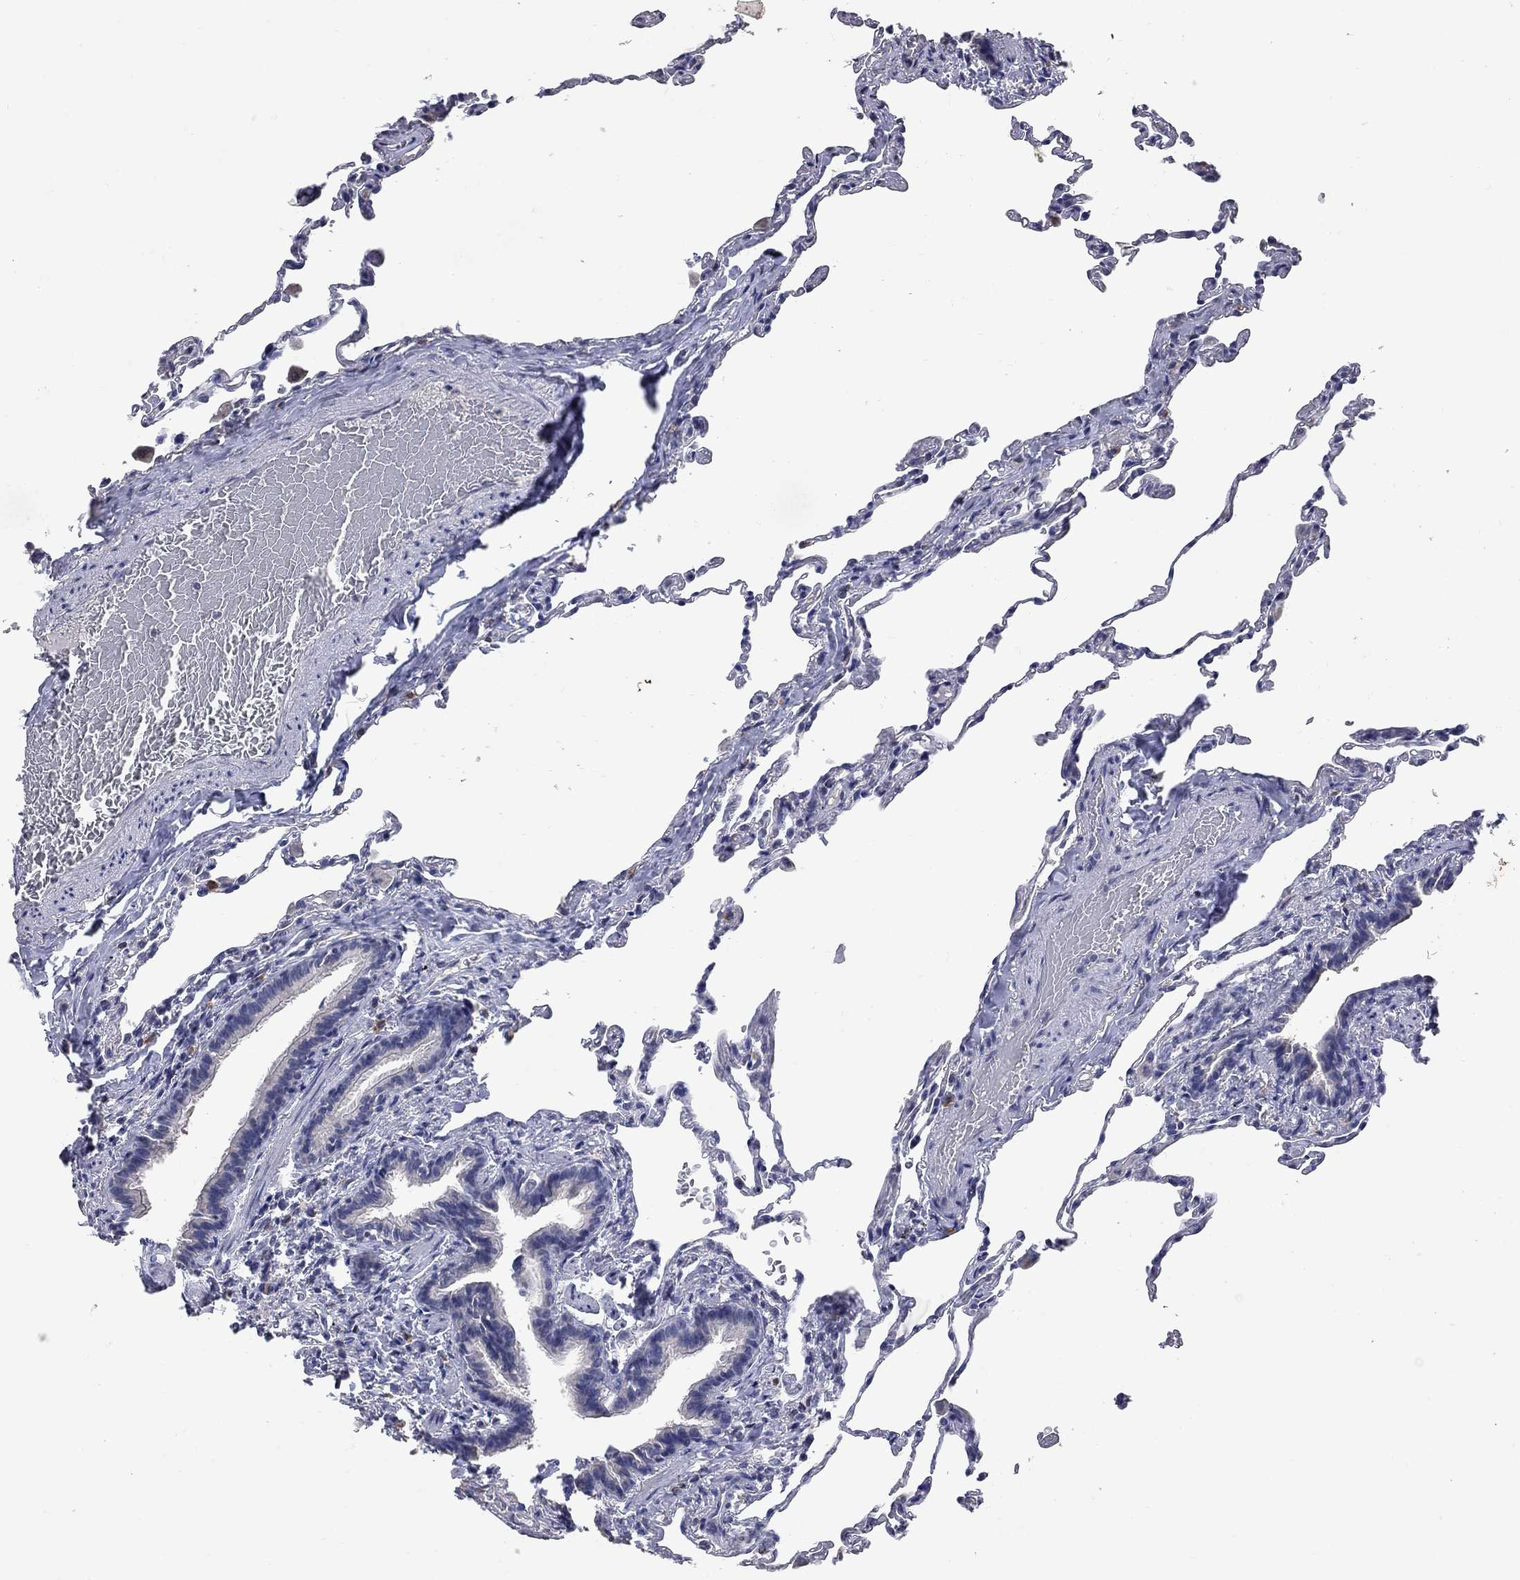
{"staining": {"intensity": "negative", "quantity": "none", "location": "none"}, "tissue": "lung", "cell_type": "Alveolar cells", "image_type": "normal", "snomed": [{"axis": "morphology", "description": "Normal tissue, NOS"}, {"axis": "topography", "description": "Lung"}], "caption": "IHC of benign human lung demonstrates no expression in alveolar cells.", "gene": "NOS2", "patient": {"sex": "female", "age": 57}}